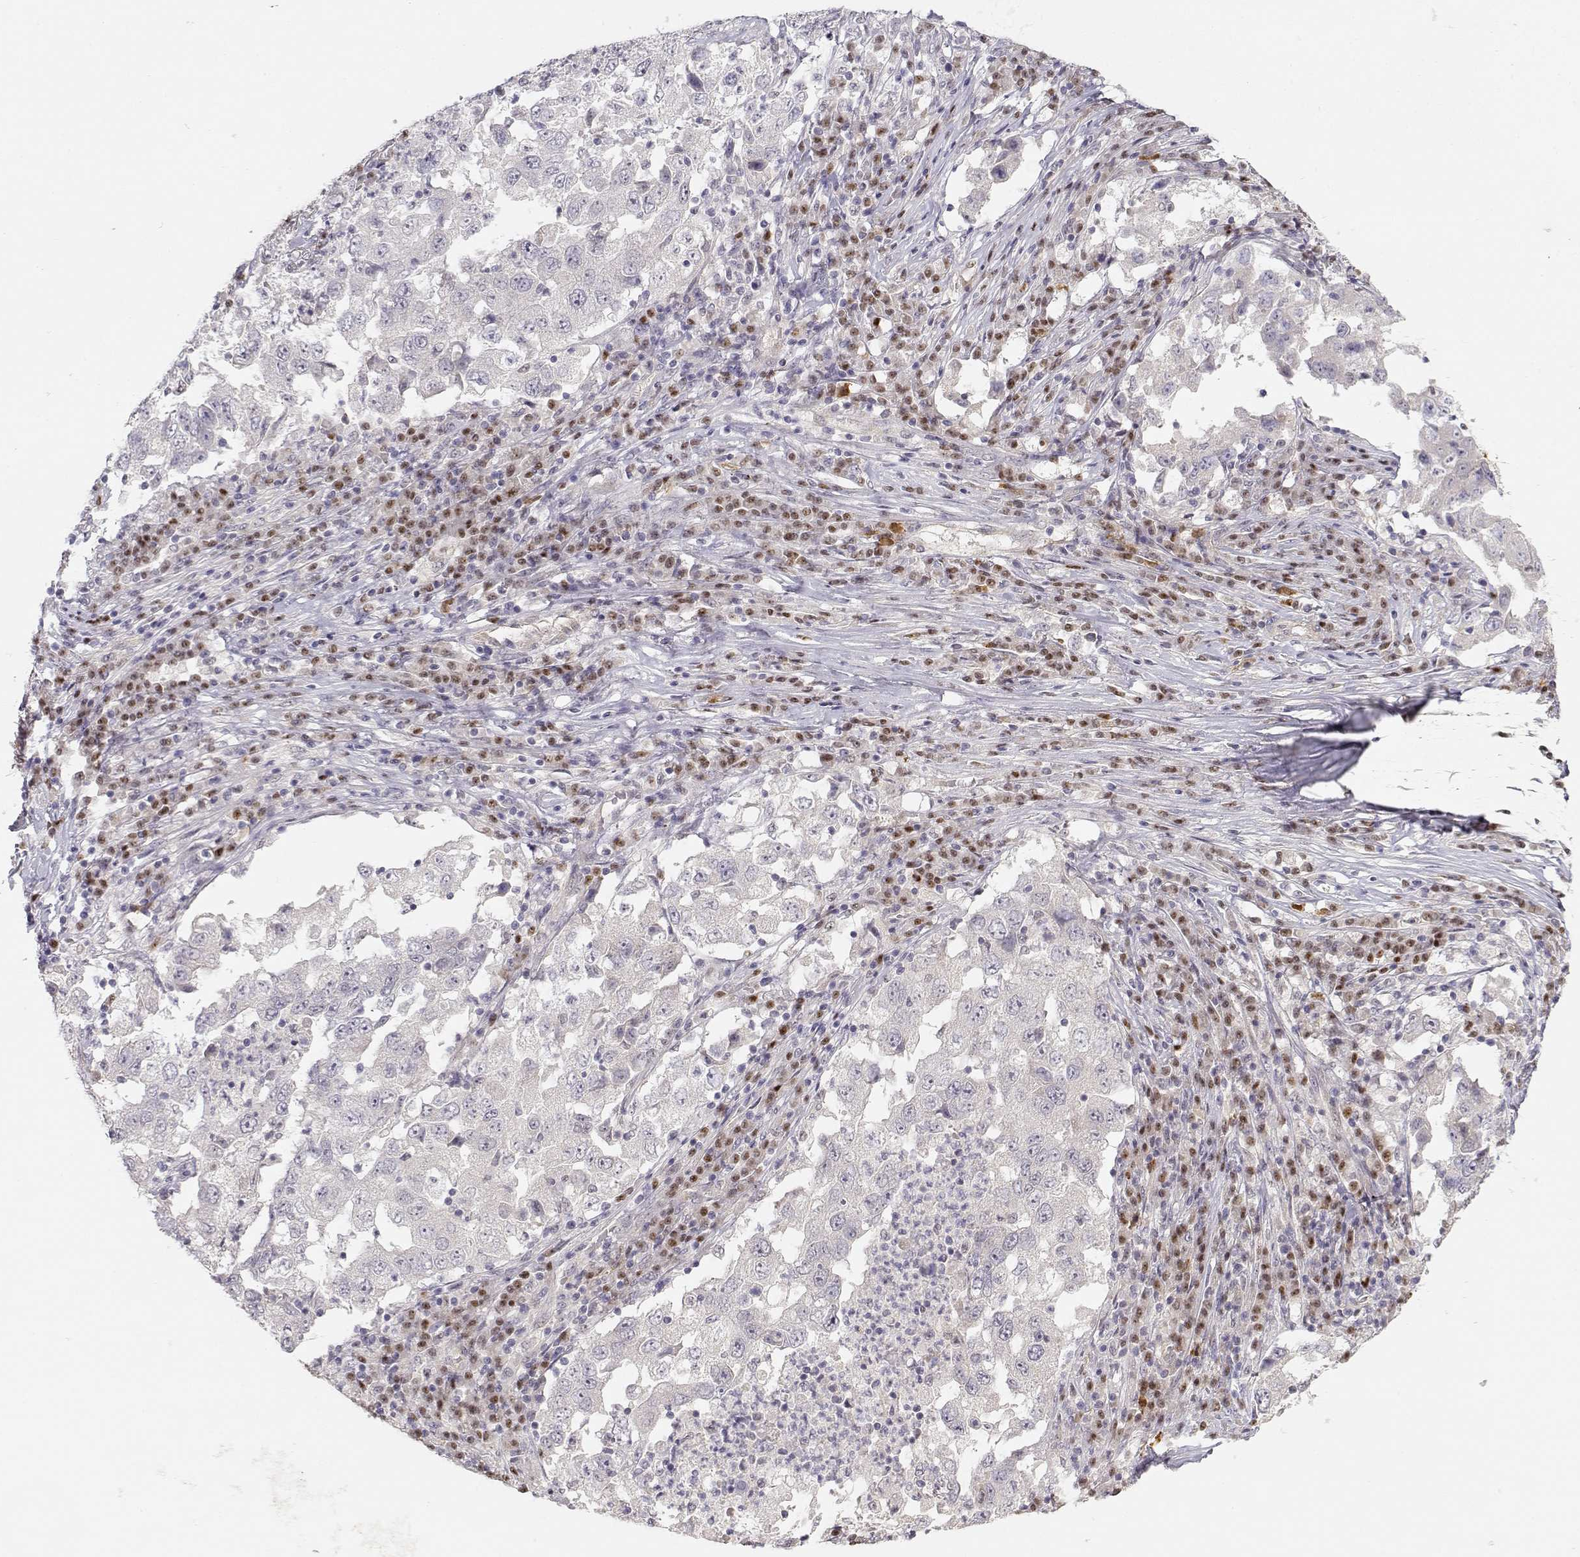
{"staining": {"intensity": "negative", "quantity": "none", "location": "none"}, "tissue": "lung cancer", "cell_type": "Tumor cells", "image_type": "cancer", "snomed": [{"axis": "morphology", "description": "Adenocarcinoma, NOS"}, {"axis": "topography", "description": "Lung"}], "caption": "Protein analysis of lung adenocarcinoma reveals no significant positivity in tumor cells.", "gene": "EAF2", "patient": {"sex": "male", "age": 73}}